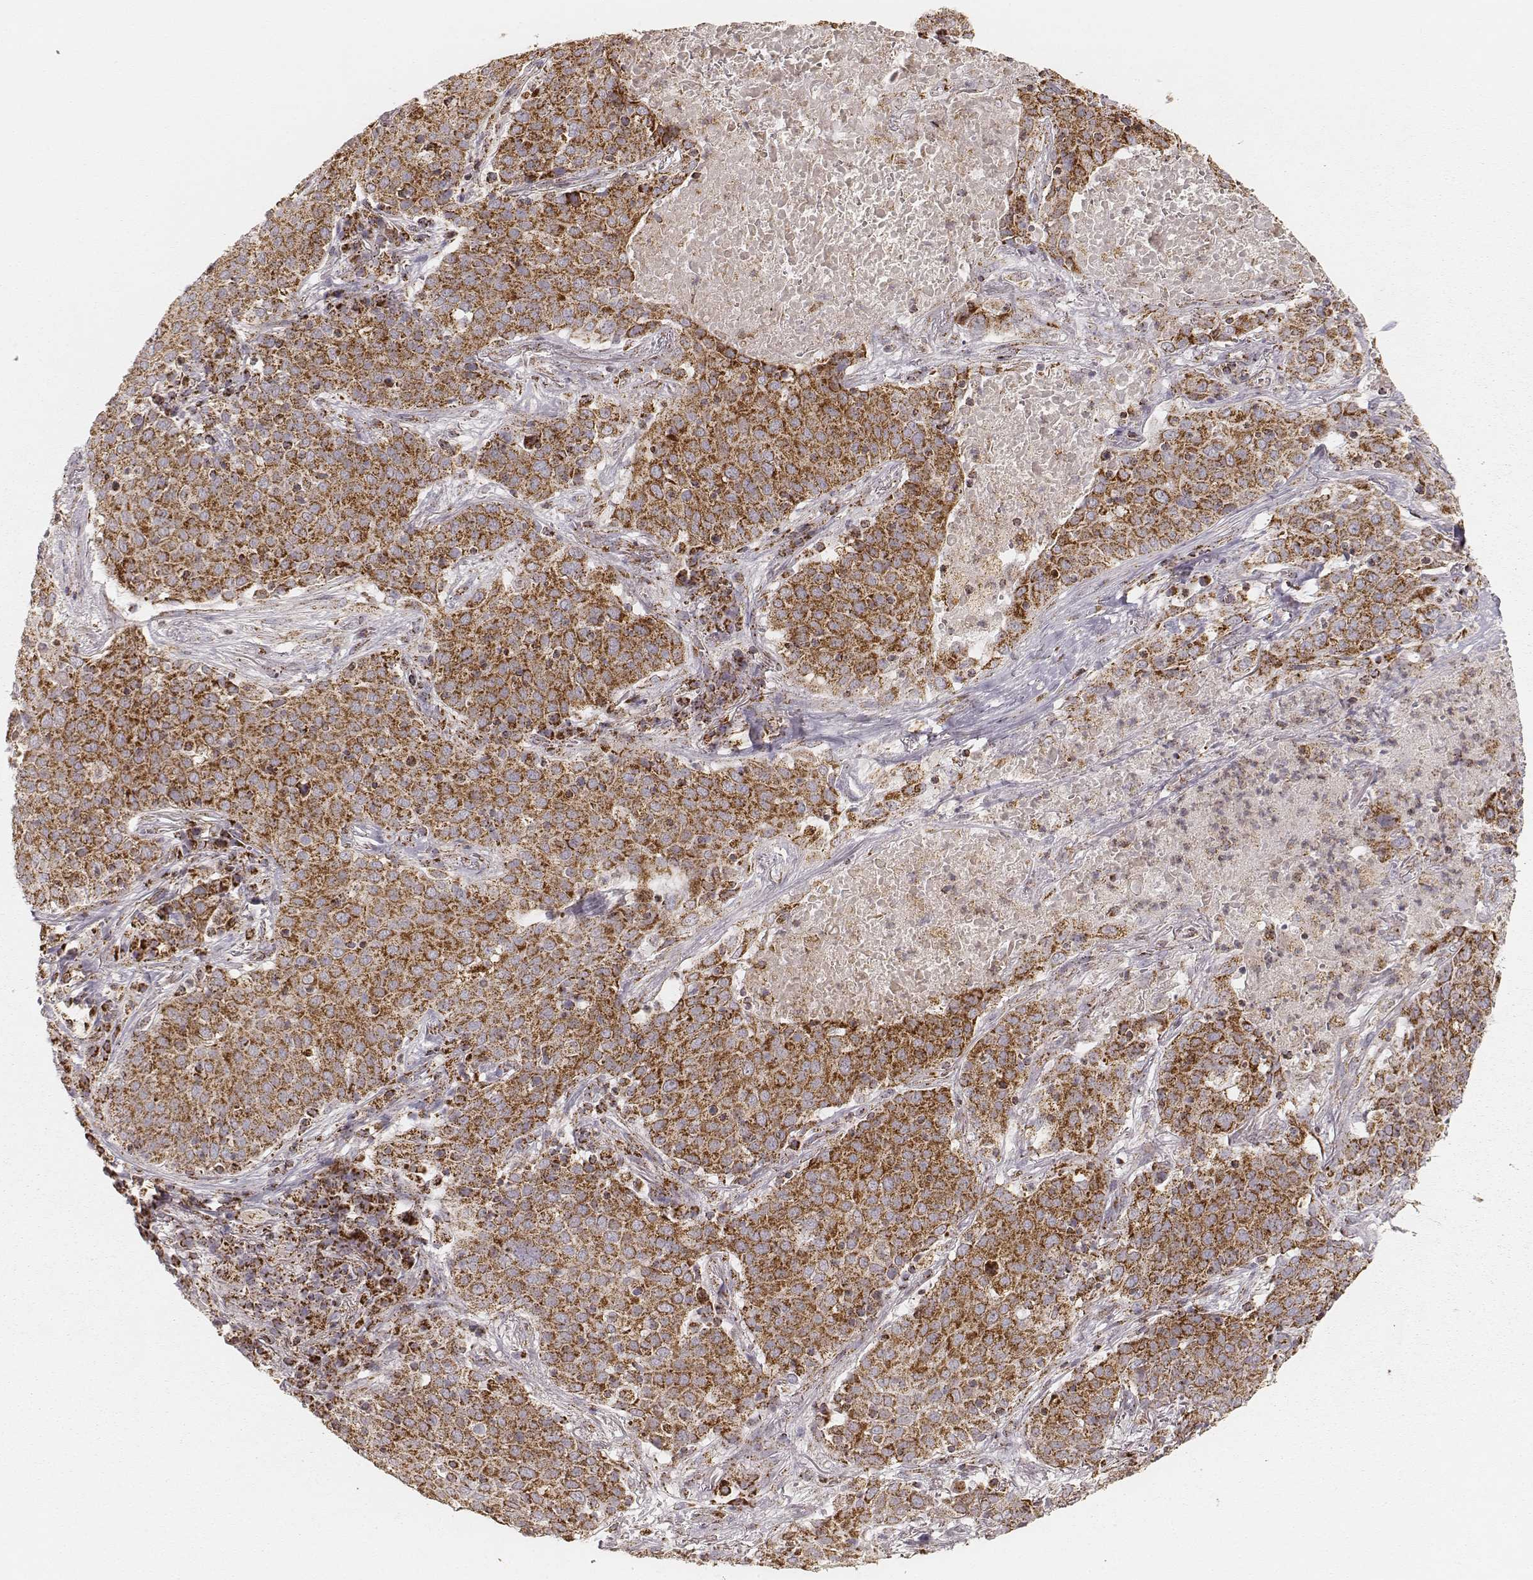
{"staining": {"intensity": "strong", "quantity": ">75%", "location": "cytoplasmic/membranous"}, "tissue": "lung cancer", "cell_type": "Tumor cells", "image_type": "cancer", "snomed": [{"axis": "morphology", "description": "Squamous cell carcinoma, NOS"}, {"axis": "topography", "description": "Lung"}], "caption": "Immunohistochemical staining of lung squamous cell carcinoma demonstrates high levels of strong cytoplasmic/membranous staining in about >75% of tumor cells.", "gene": "CS", "patient": {"sex": "male", "age": 82}}